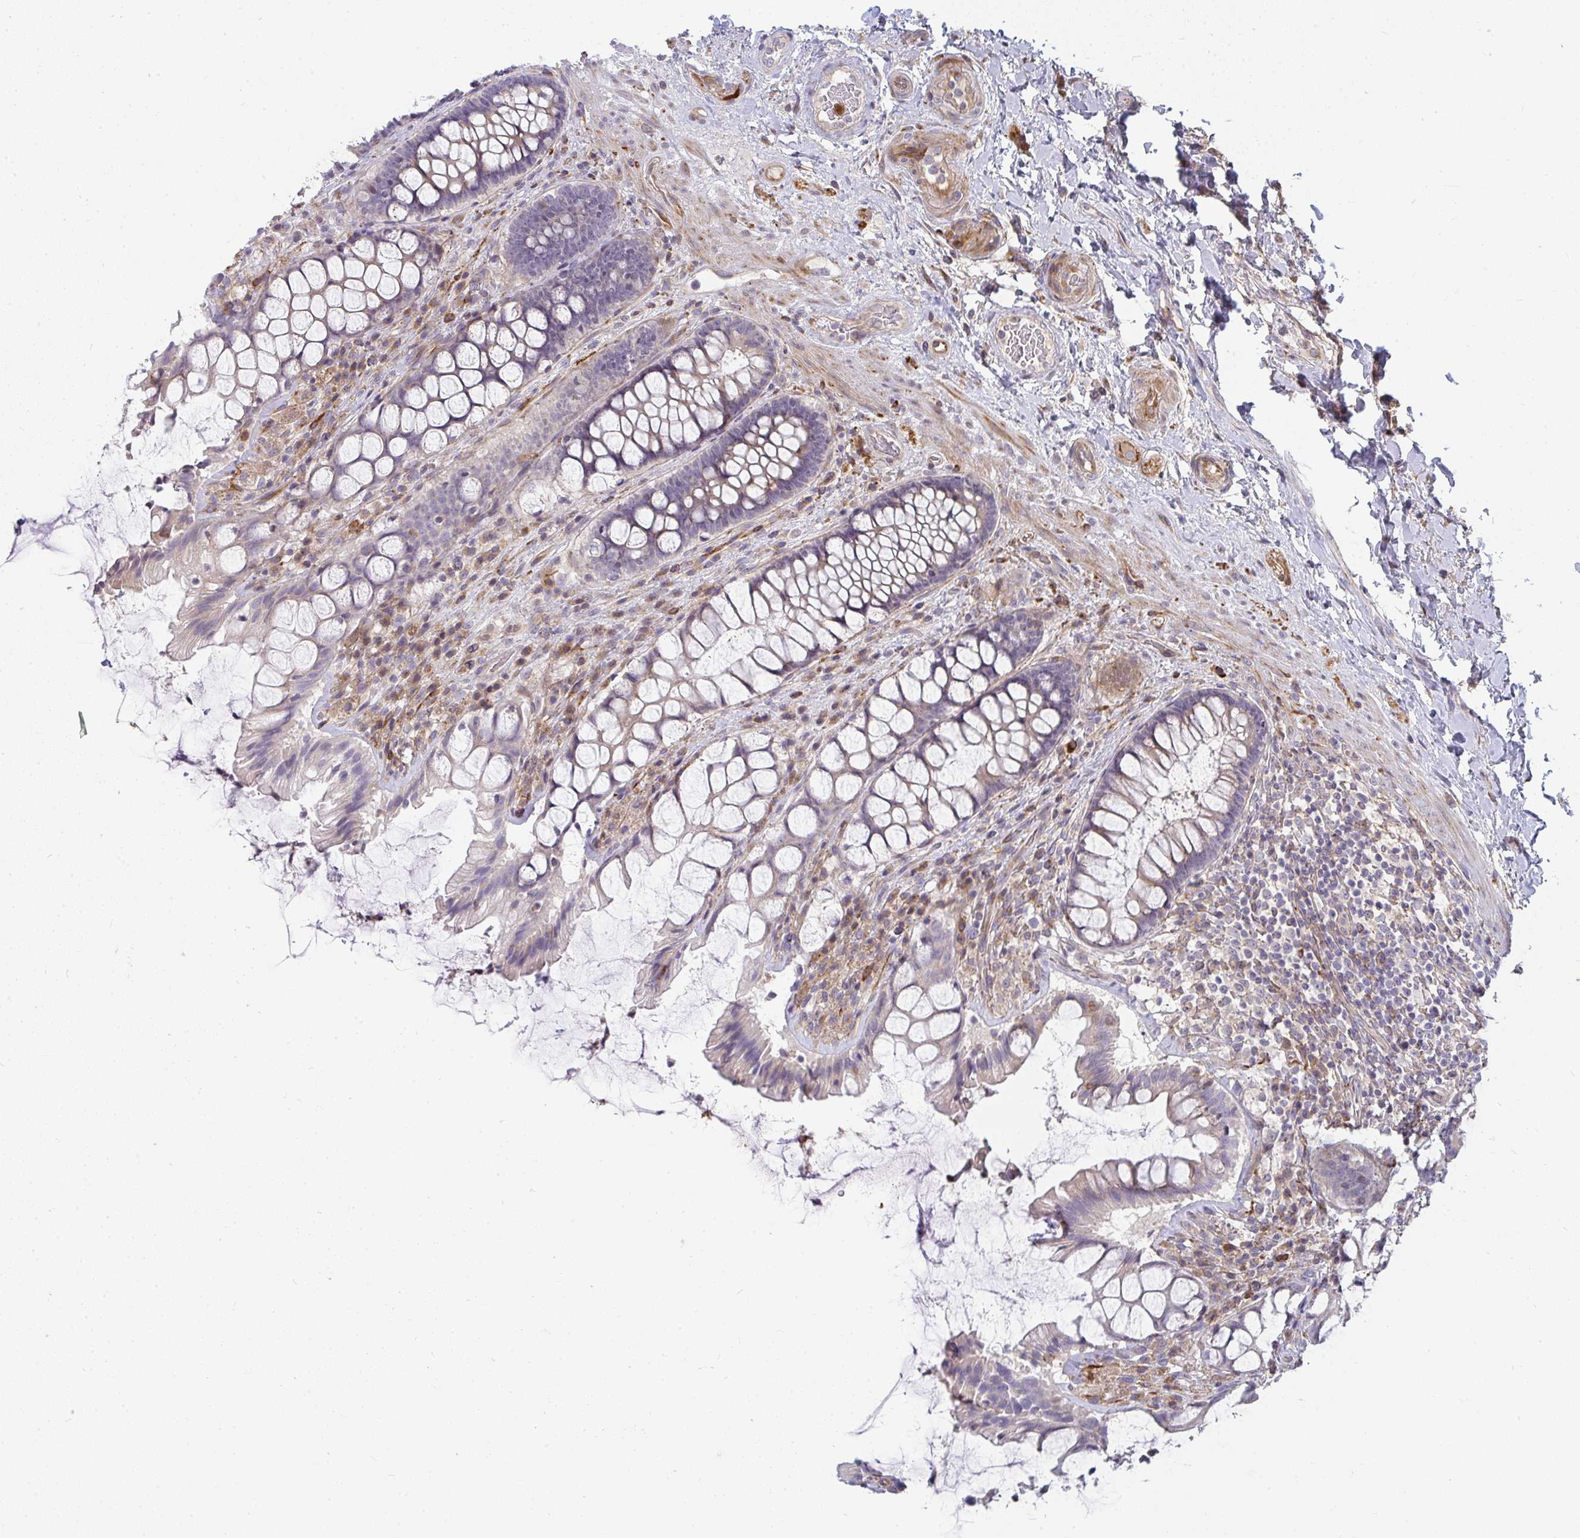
{"staining": {"intensity": "weak", "quantity": "25%-75%", "location": "cytoplasmic/membranous"}, "tissue": "rectum", "cell_type": "Glandular cells", "image_type": "normal", "snomed": [{"axis": "morphology", "description": "Normal tissue, NOS"}, {"axis": "topography", "description": "Rectum"}], "caption": "Brown immunohistochemical staining in benign human rectum reveals weak cytoplasmic/membranous expression in approximately 25%-75% of glandular cells. The staining was performed using DAB (3,3'-diaminobenzidine) to visualize the protein expression in brown, while the nuclei were stained in blue with hematoxylin (Magnification: 20x).", "gene": "CSF3R", "patient": {"sex": "female", "age": 58}}